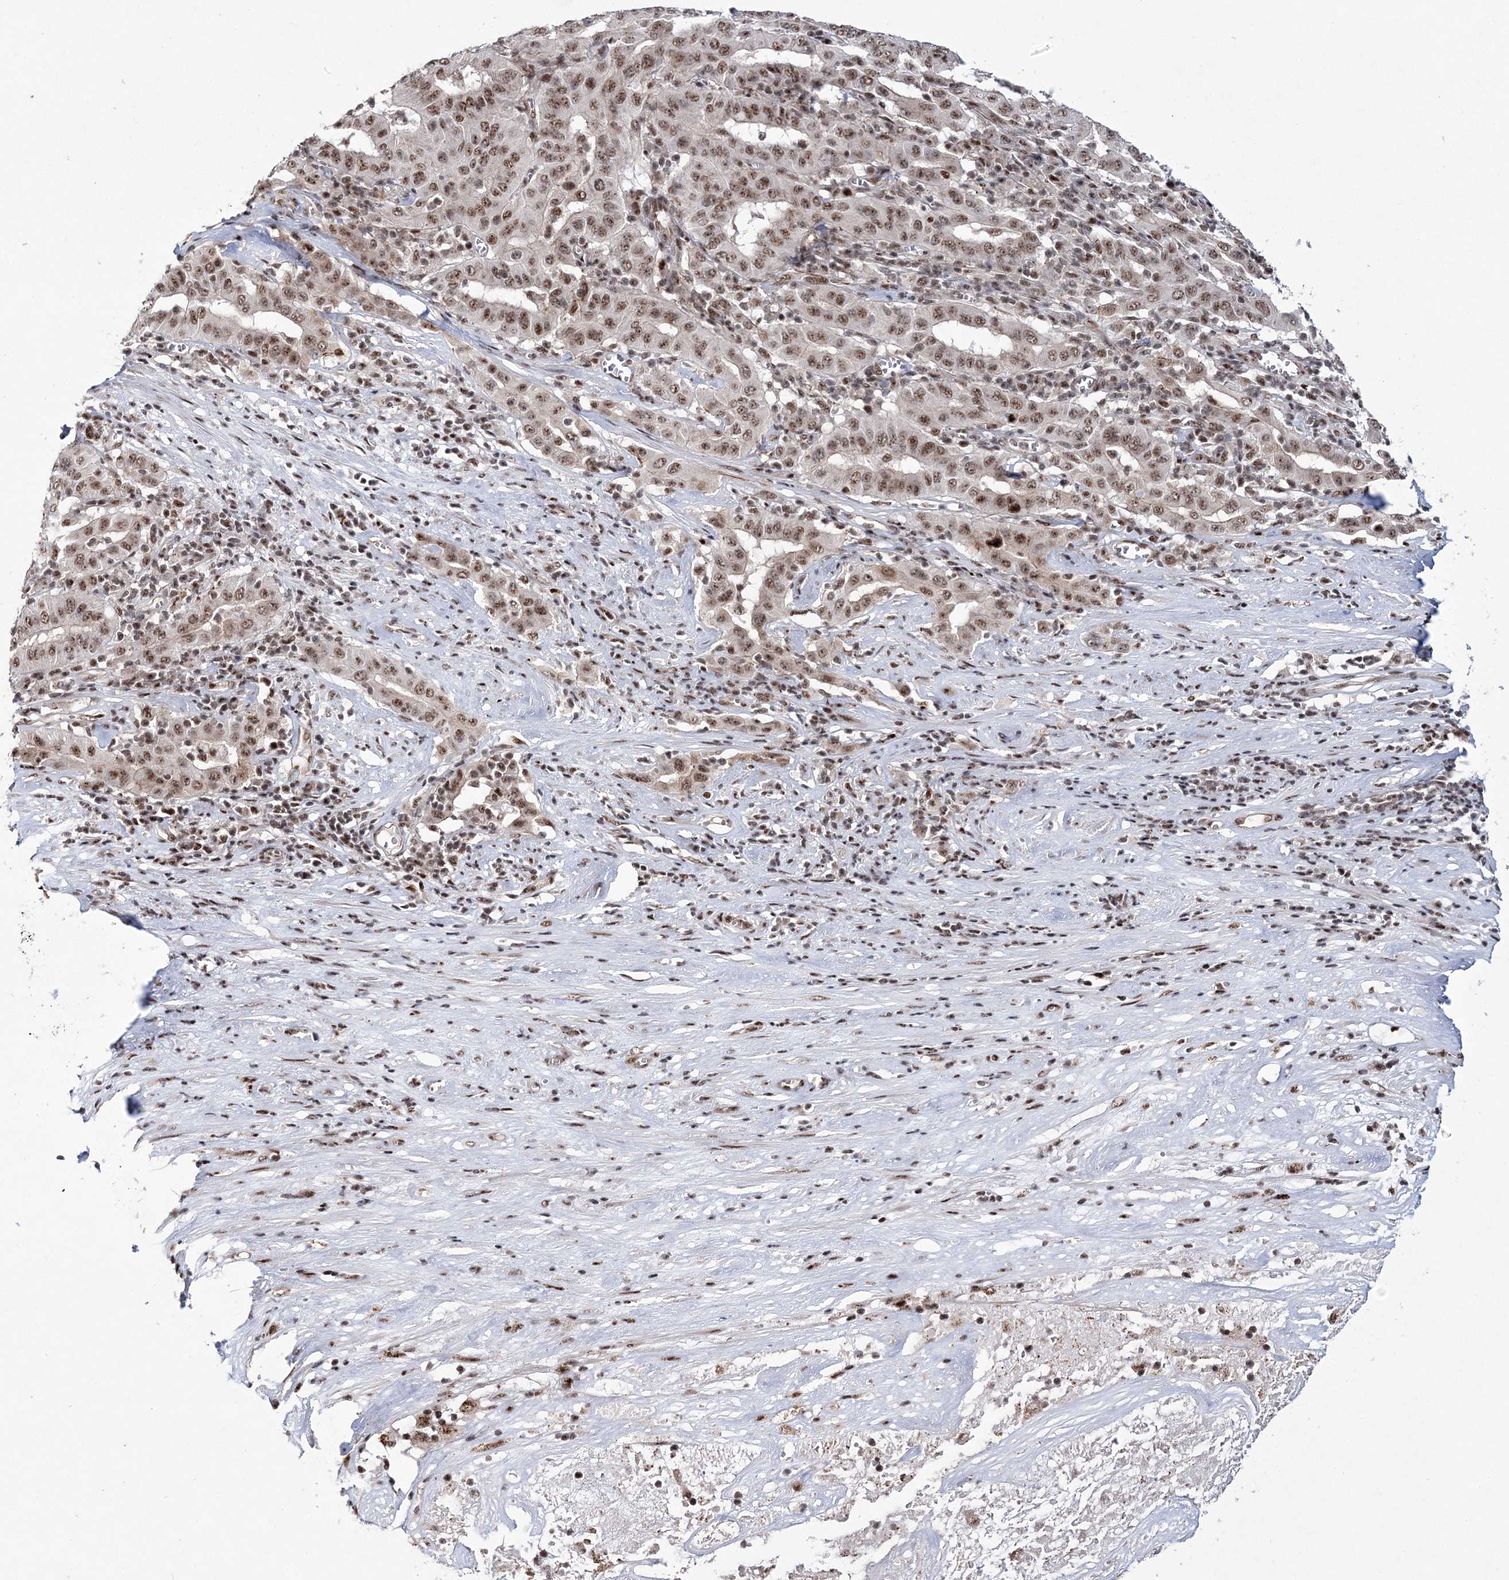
{"staining": {"intensity": "moderate", "quantity": ">75%", "location": "nuclear"}, "tissue": "pancreatic cancer", "cell_type": "Tumor cells", "image_type": "cancer", "snomed": [{"axis": "morphology", "description": "Adenocarcinoma, NOS"}, {"axis": "topography", "description": "Pancreas"}], "caption": "A brown stain shows moderate nuclear expression of a protein in human pancreatic cancer (adenocarcinoma) tumor cells.", "gene": "TATDN2", "patient": {"sex": "male", "age": 63}}